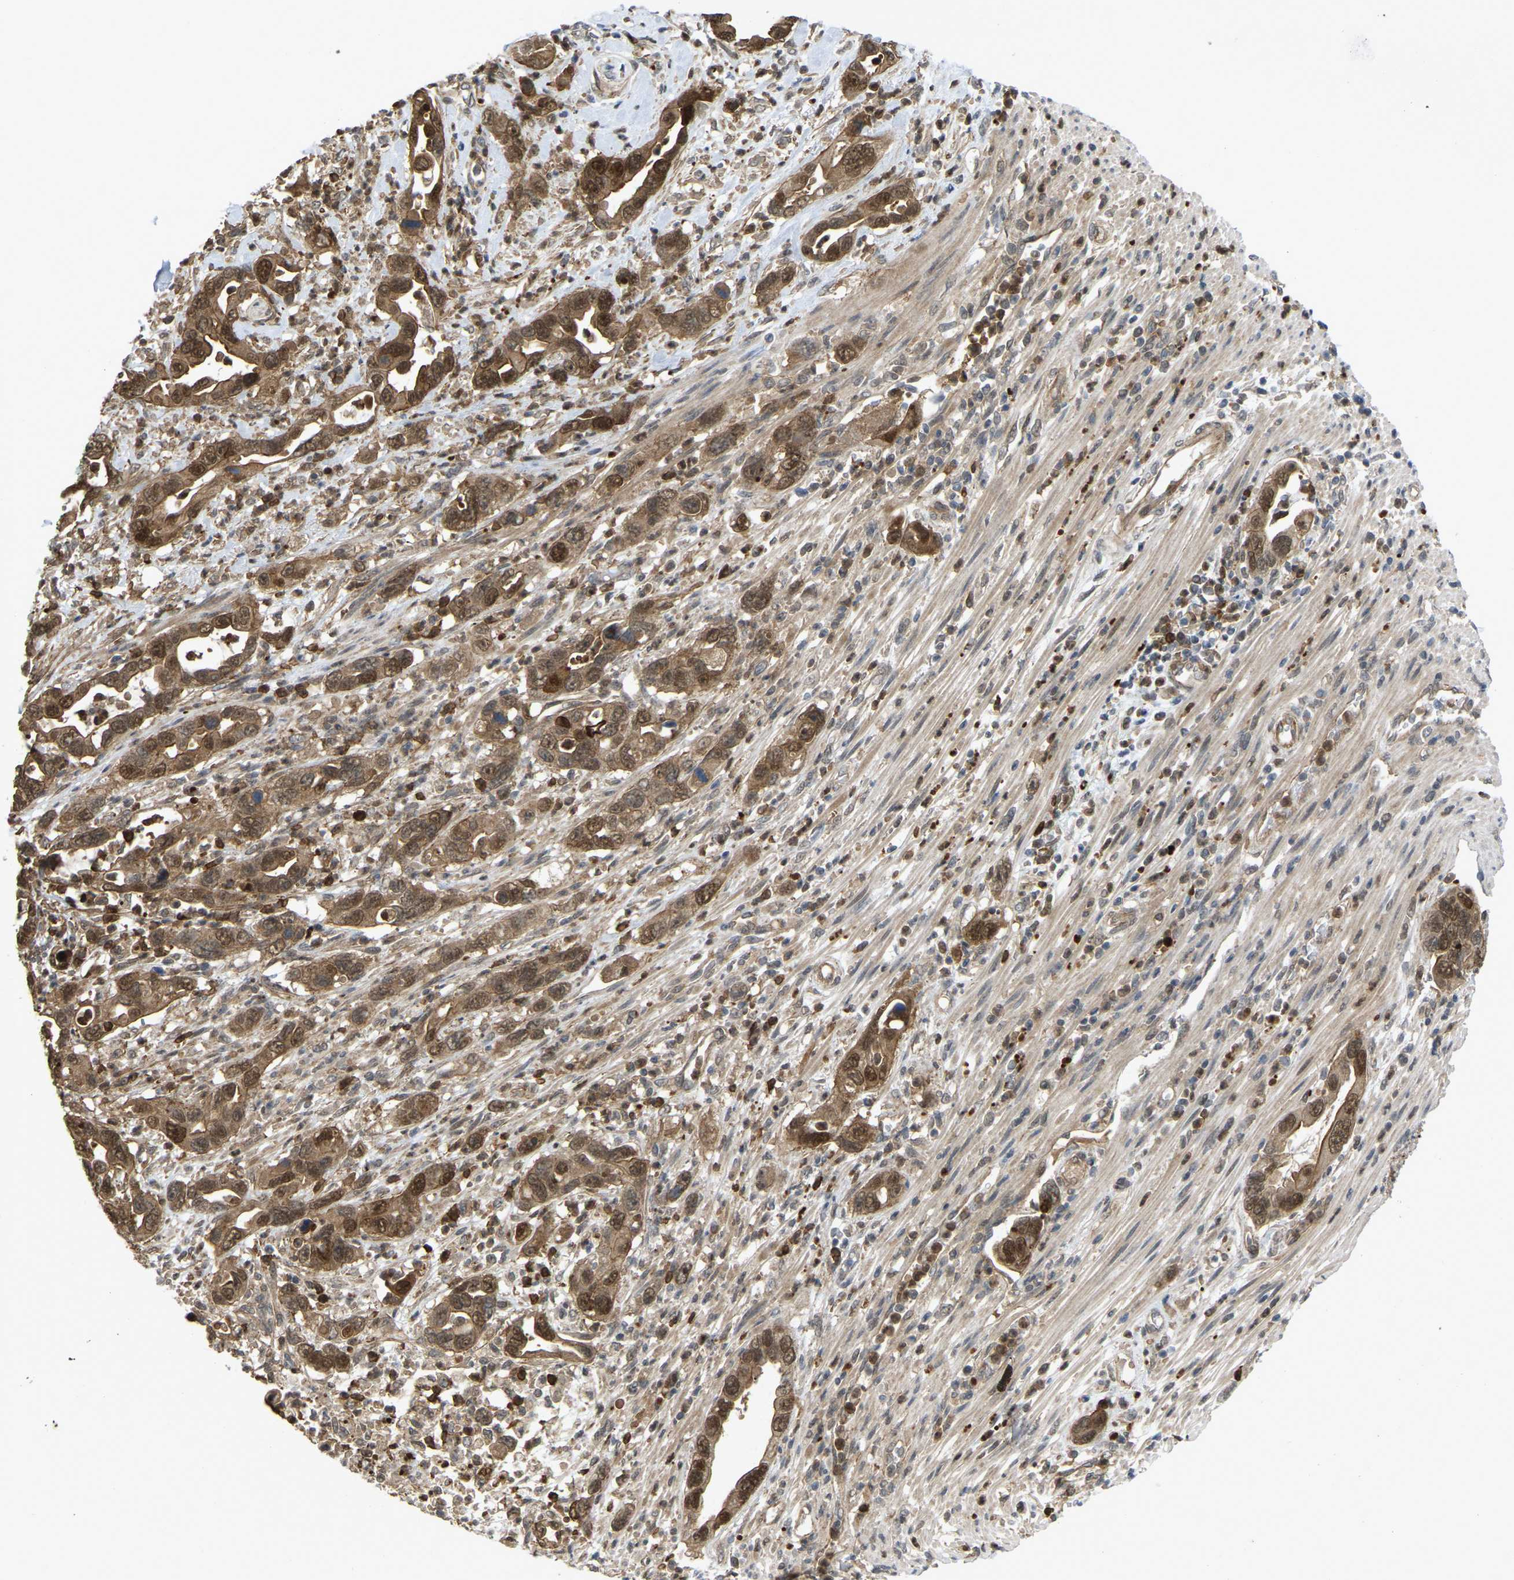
{"staining": {"intensity": "moderate", "quantity": ">75%", "location": "cytoplasmic/membranous,nuclear"}, "tissue": "pancreatic cancer", "cell_type": "Tumor cells", "image_type": "cancer", "snomed": [{"axis": "morphology", "description": "Adenocarcinoma, NOS"}, {"axis": "topography", "description": "Pancreas"}], "caption": "Pancreatic adenocarcinoma stained with a protein marker reveals moderate staining in tumor cells.", "gene": "SERPINB5", "patient": {"sex": "female", "age": 70}}